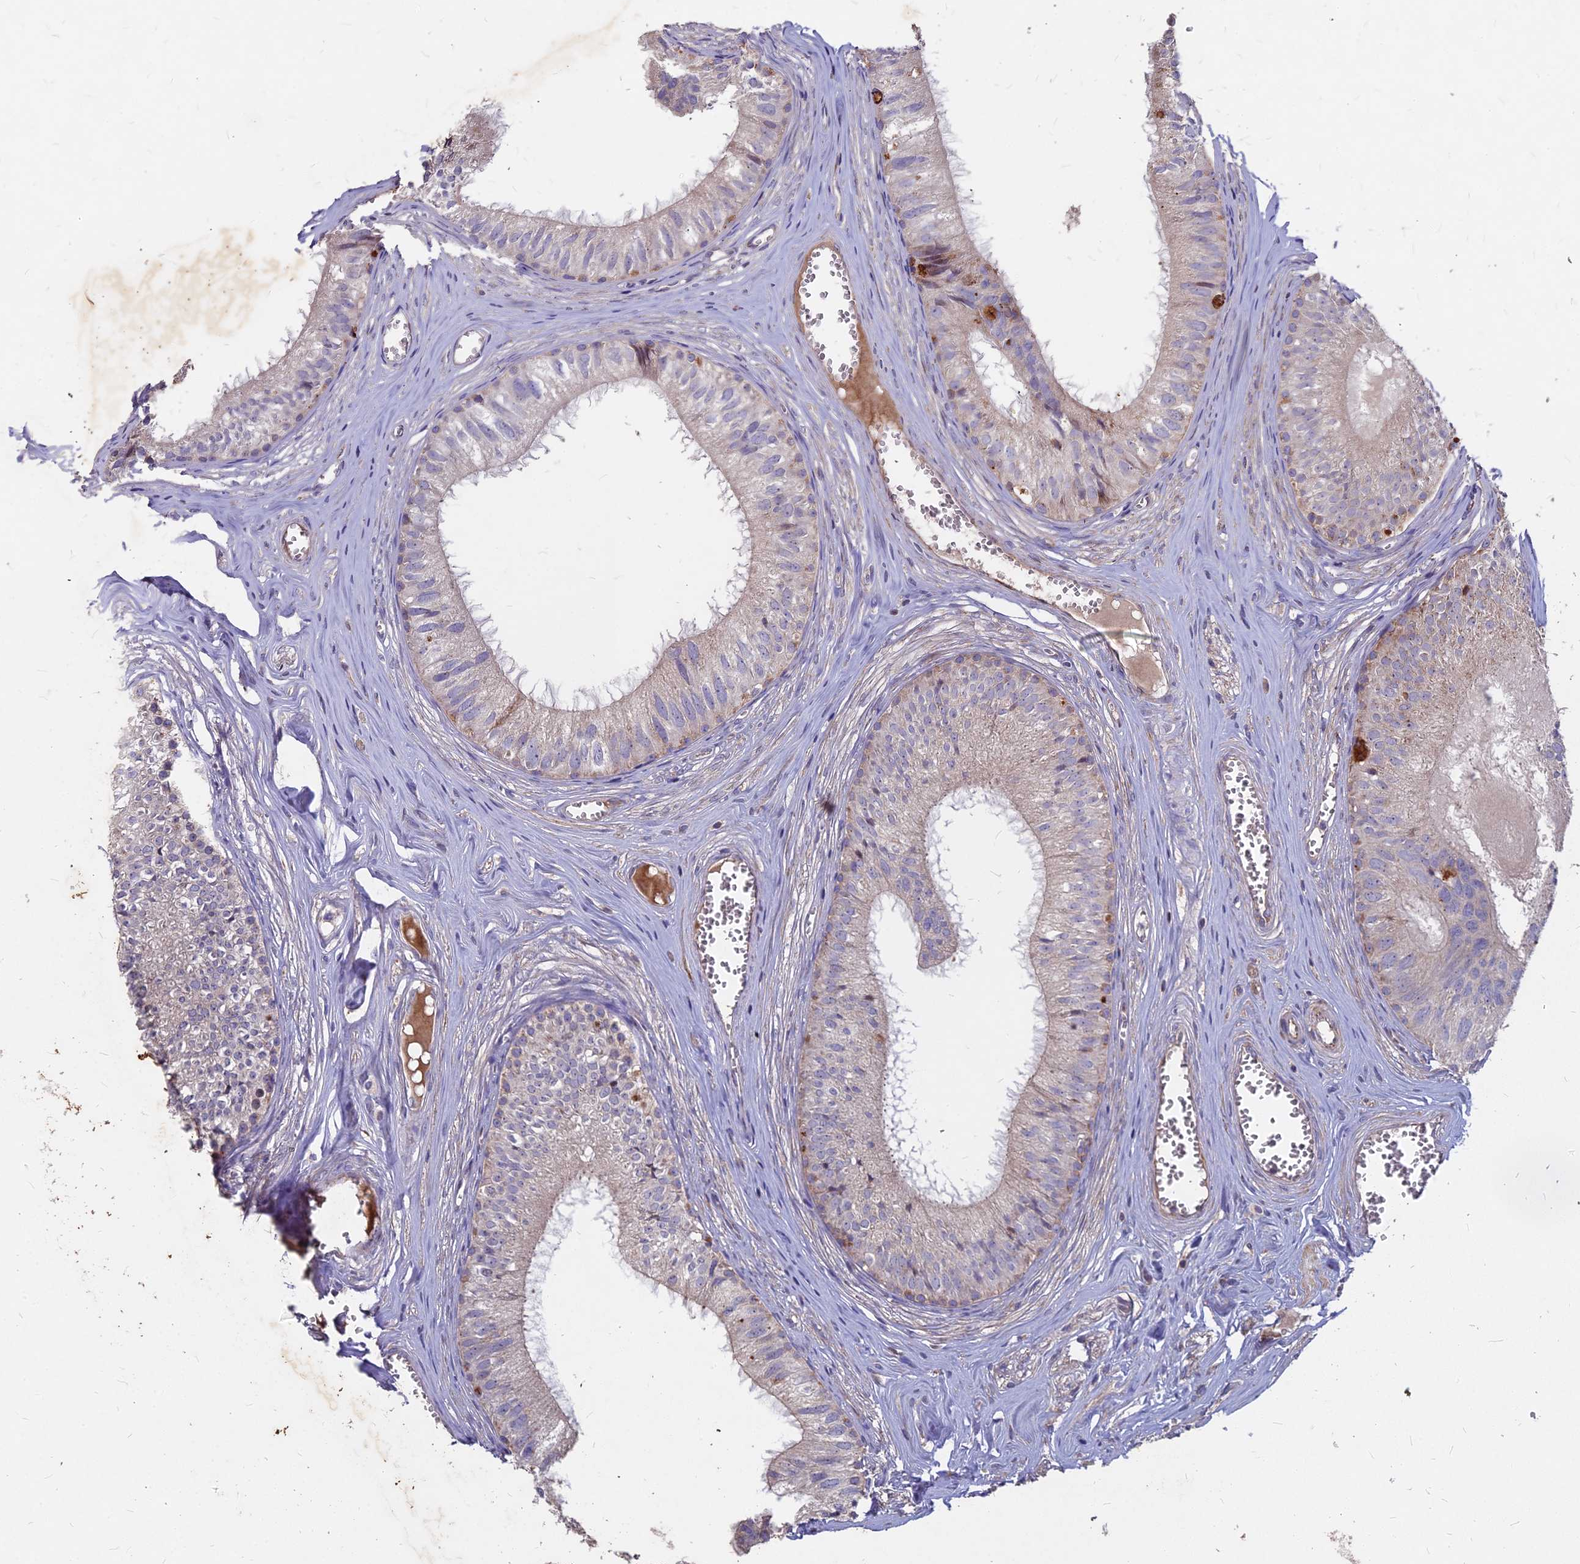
{"staining": {"intensity": "weak", "quantity": "<25%", "location": "cytoplasmic/membranous"}, "tissue": "epididymis", "cell_type": "Glandular cells", "image_type": "normal", "snomed": [{"axis": "morphology", "description": "Normal tissue, NOS"}, {"axis": "topography", "description": "Epididymis"}], "caption": "Image shows no protein positivity in glandular cells of normal epididymis.", "gene": "COX11", "patient": {"sex": "male", "age": 36}}